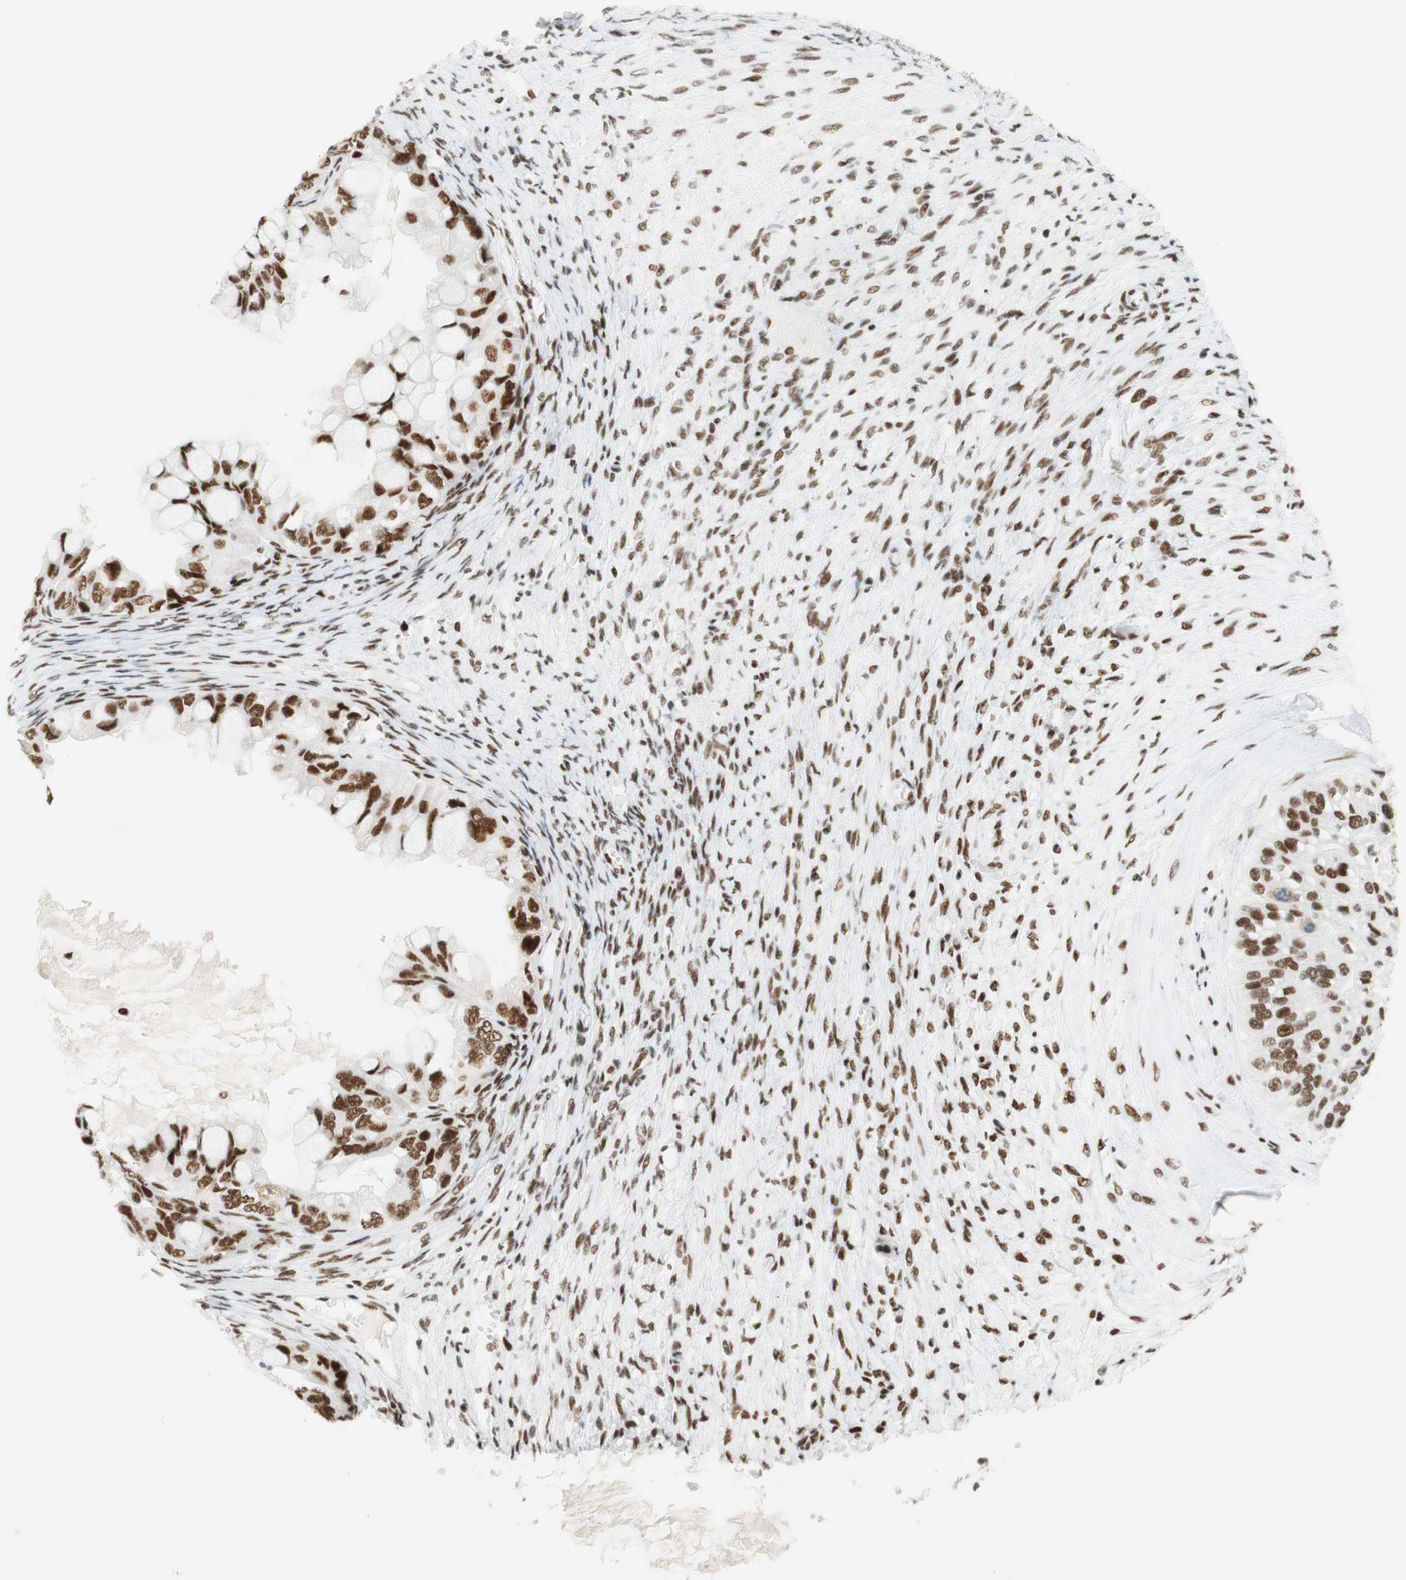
{"staining": {"intensity": "strong", "quantity": ">75%", "location": "nuclear"}, "tissue": "ovarian cancer", "cell_type": "Tumor cells", "image_type": "cancer", "snomed": [{"axis": "morphology", "description": "Cystadenocarcinoma, mucinous, NOS"}, {"axis": "topography", "description": "Ovary"}], "caption": "DAB (3,3'-diaminobenzidine) immunohistochemical staining of human ovarian cancer (mucinous cystadenocarcinoma) exhibits strong nuclear protein expression in about >75% of tumor cells.", "gene": "RNF20", "patient": {"sex": "female", "age": 80}}